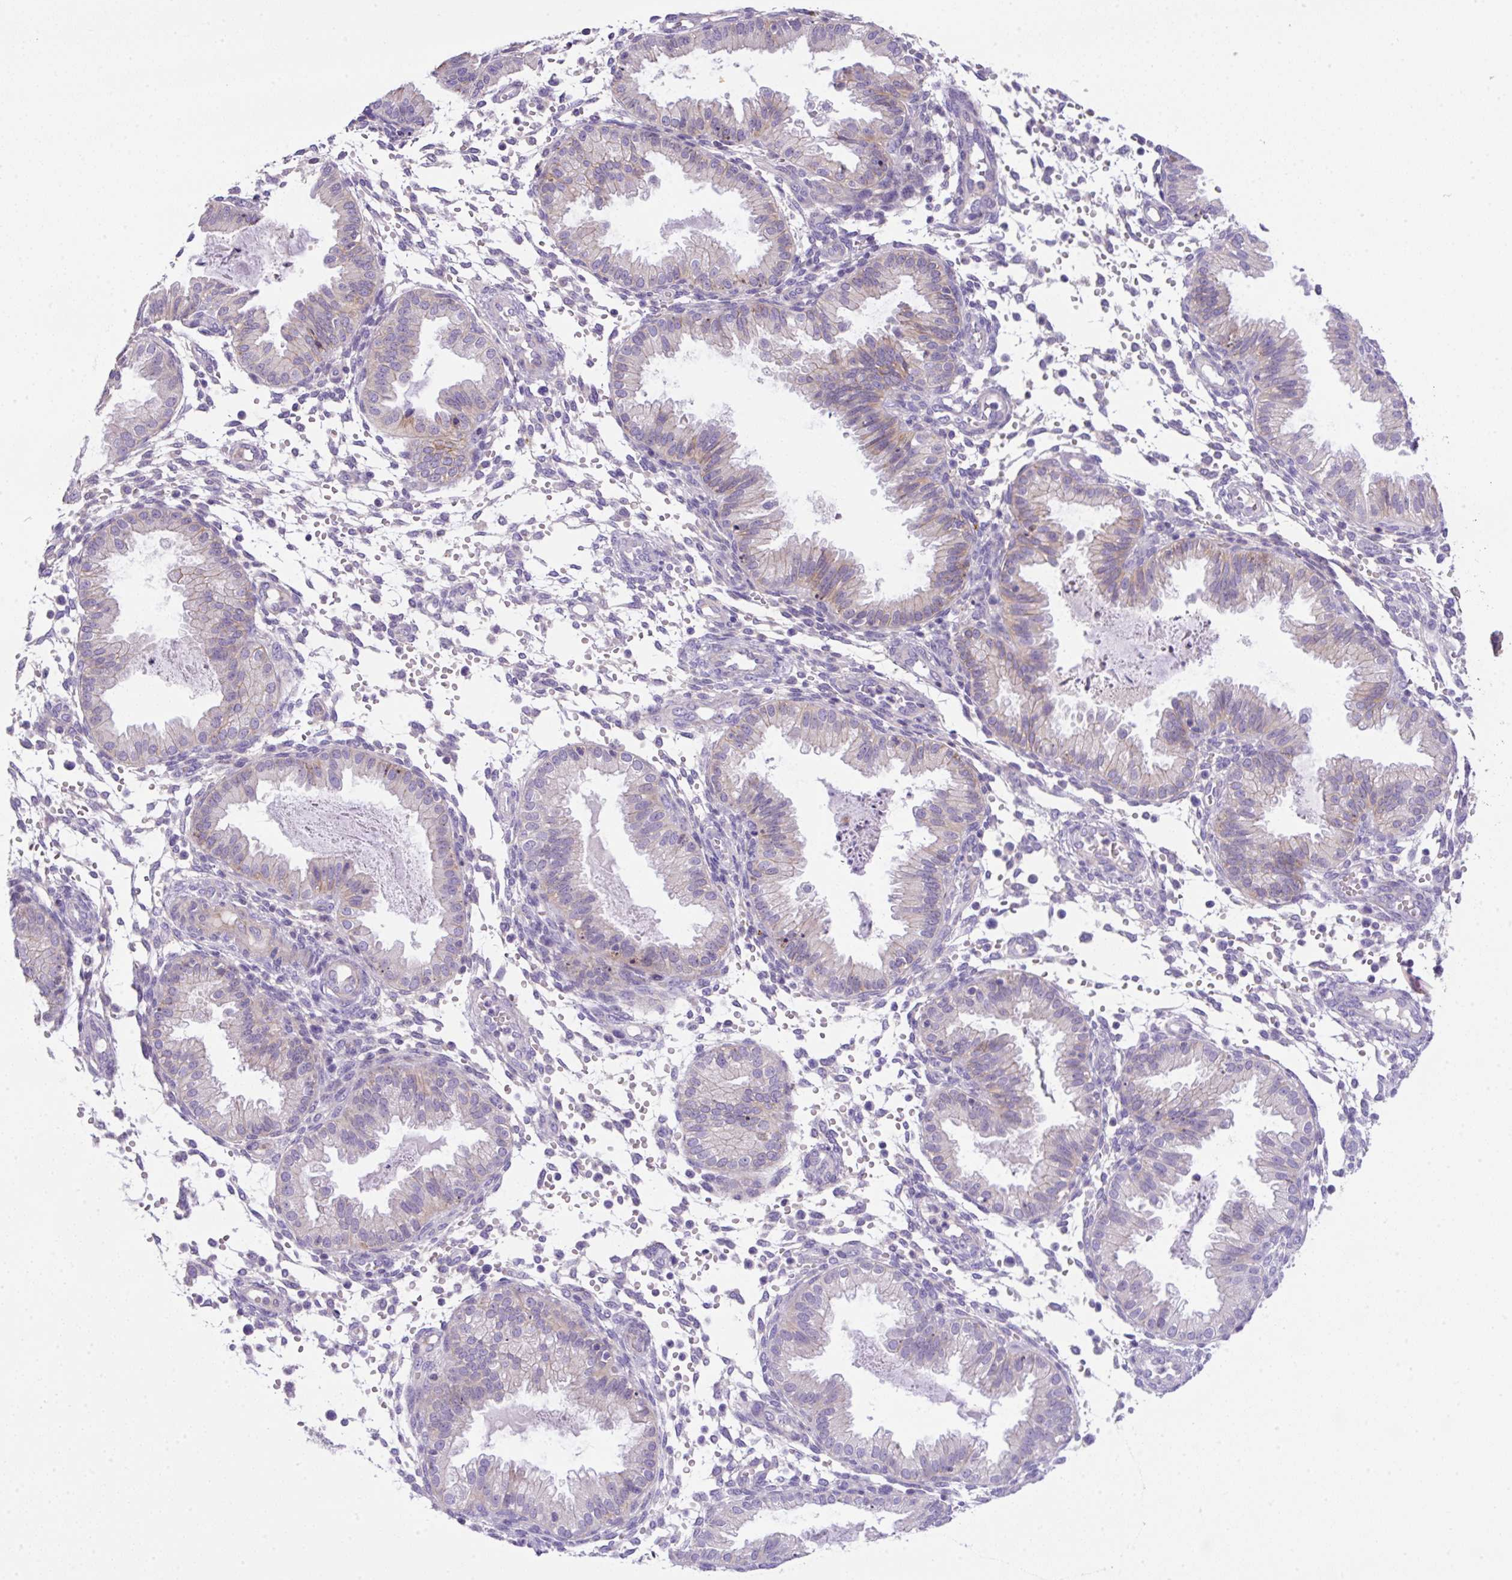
{"staining": {"intensity": "negative", "quantity": "none", "location": "none"}, "tissue": "endometrium", "cell_type": "Cells in endometrial stroma", "image_type": "normal", "snomed": [{"axis": "morphology", "description": "Normal tissue, NOS"}, {"axis": "topography", "description": "Endometrium"}], "caption": "DAB (3,3'-diaminobenzidine) immunohistochemical staining of benign endometrium displays no significant expression in cells in endometrial stroma. Nuclei are stained in blue.", "gene": "NPTN", "patient": {"sex": "female", "age": 33}}